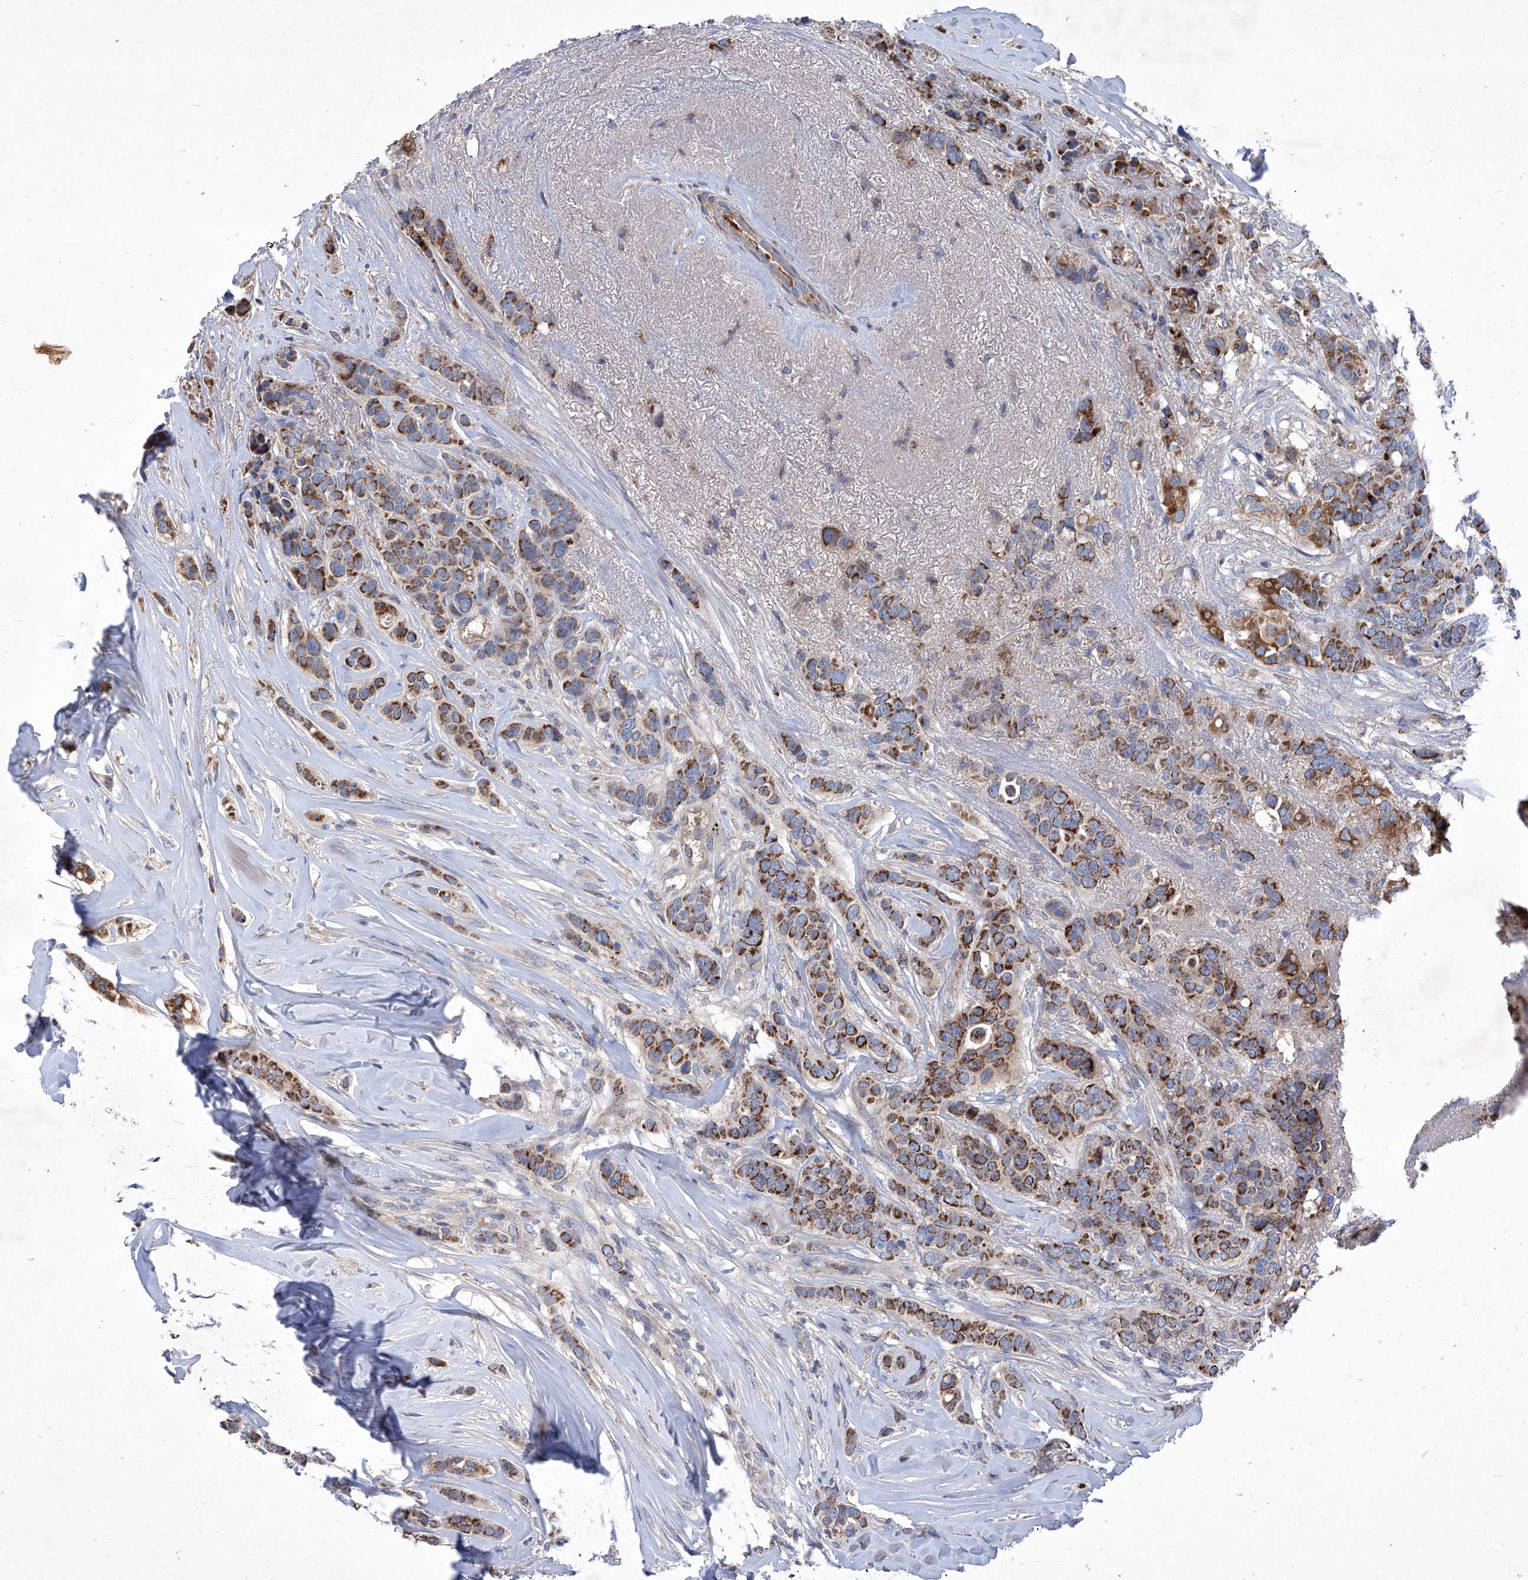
{"staining": {"intensity": "moderate", "quantity": ">75%", "location": "cytoplasmic/membranous"}, "tissue": "breast cancer", "cell_type": "Tumor cells", "image_type": "cancer", "snomed": [{"axis": "morphology", "description": "Lobular carcinoma"}, {"axis": "topography", "description": "Breast"}], "caption": "An image of breast lobular carcinoma stained for a protein demonstrates moderate cytoplasmic/membranous brown staining in tumor cells. The protein of interest is shown in brown color, while the nuclei are stained blue.", "gene": "EPHA8", "patient": {"sex": "female", "age": 51}}